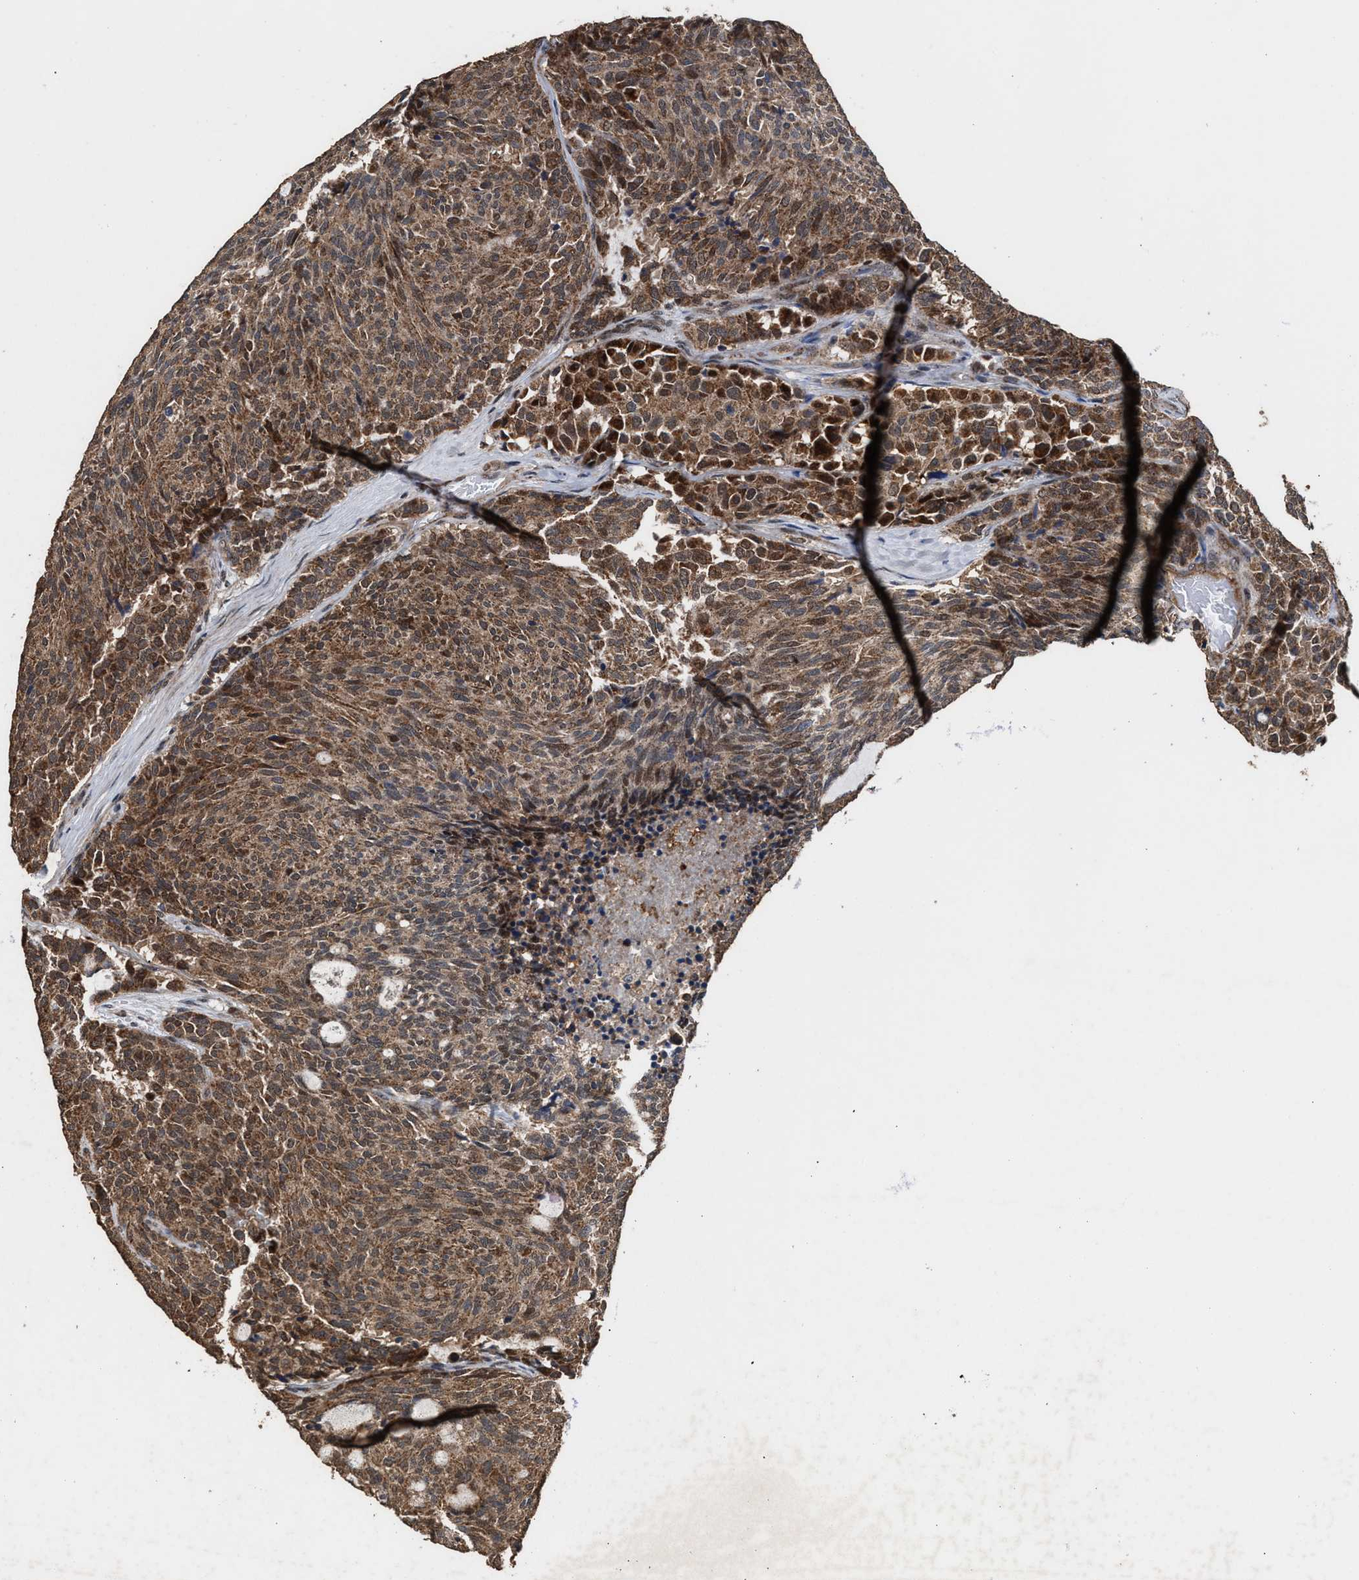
{"staining": {"intensity": "moderate", "quantity": ">75%", "location": "cytoplasmic/membranous"}, "tissue": "carcinoid", "cell_type": "Tumor cells", "image_type": "cancer", "snomed": [{"axis": "morphology", "description": "Carcinoid, malignant, NOS"}, {"axis": "topography", "description": "Pancreas"}], "caption": "This histopathology image reveals immunohistochemistry staining of carcinoid, with medium moderate cytoplasmic/membranous staining in approximately >75% of tumor cells.", "gene": "ZNHIT6", "patient": {"sex": "female", "age": 54}}